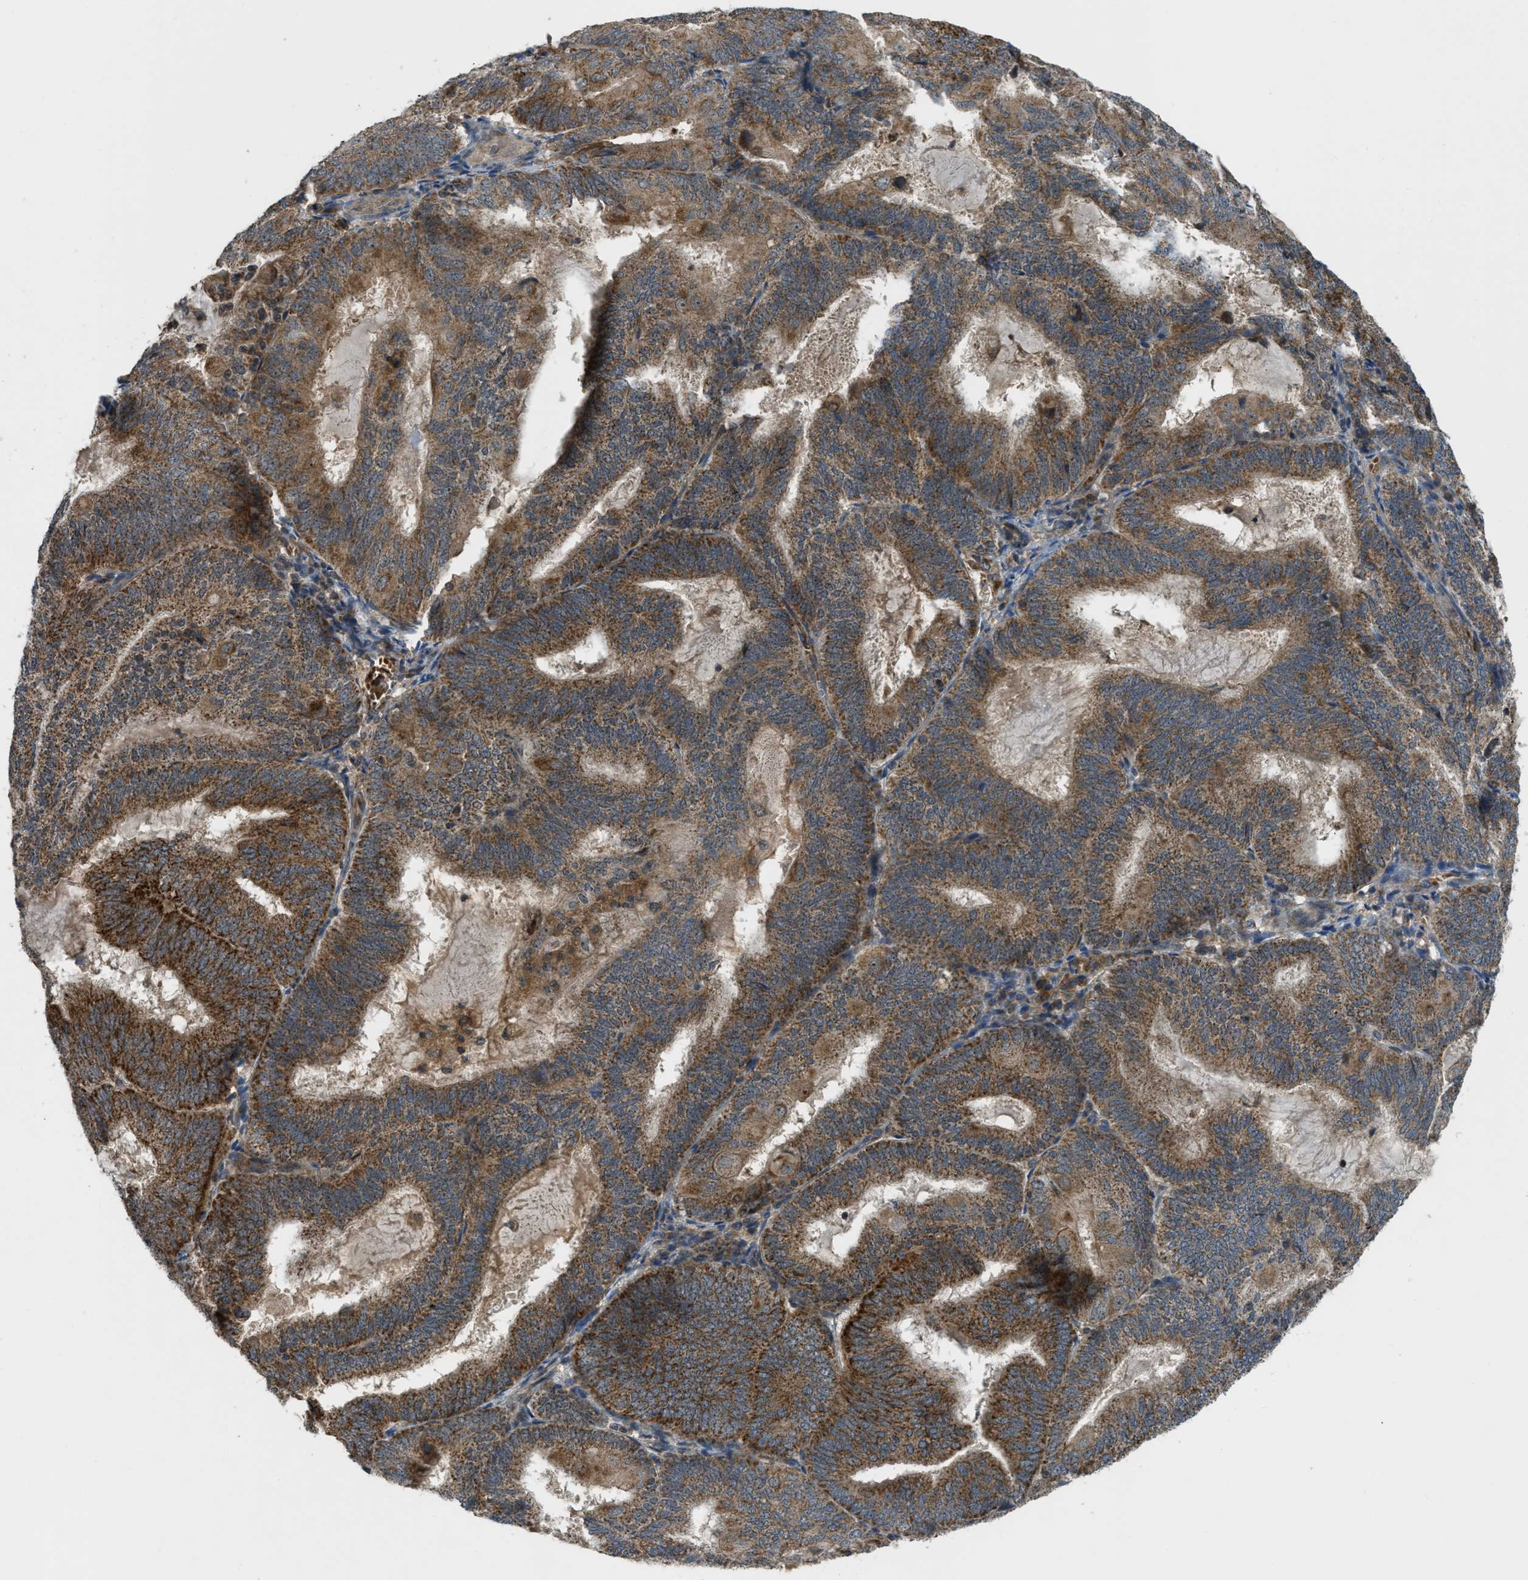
{"staining": {"intensity": "strong", "quantity": ">75%", "location": "cytoplasmic/membranous"}, "tissue": "endometrial cancer", "cell_type": "Tumor cells", "image_type": "cancer", "snomed": [{"axis": "morphology", "description": "Adenocarcinoma, NOS"}, {"axis": "topography", "description": "Endometrium"}], "caption": "Strong cytoplasmic/membranous expression is identified in about >75% of tumor cells in endometrial cancer (adenocarcinoma).", "gene": "ZNF71", "patient": {"sex": "female", "age": 81}}